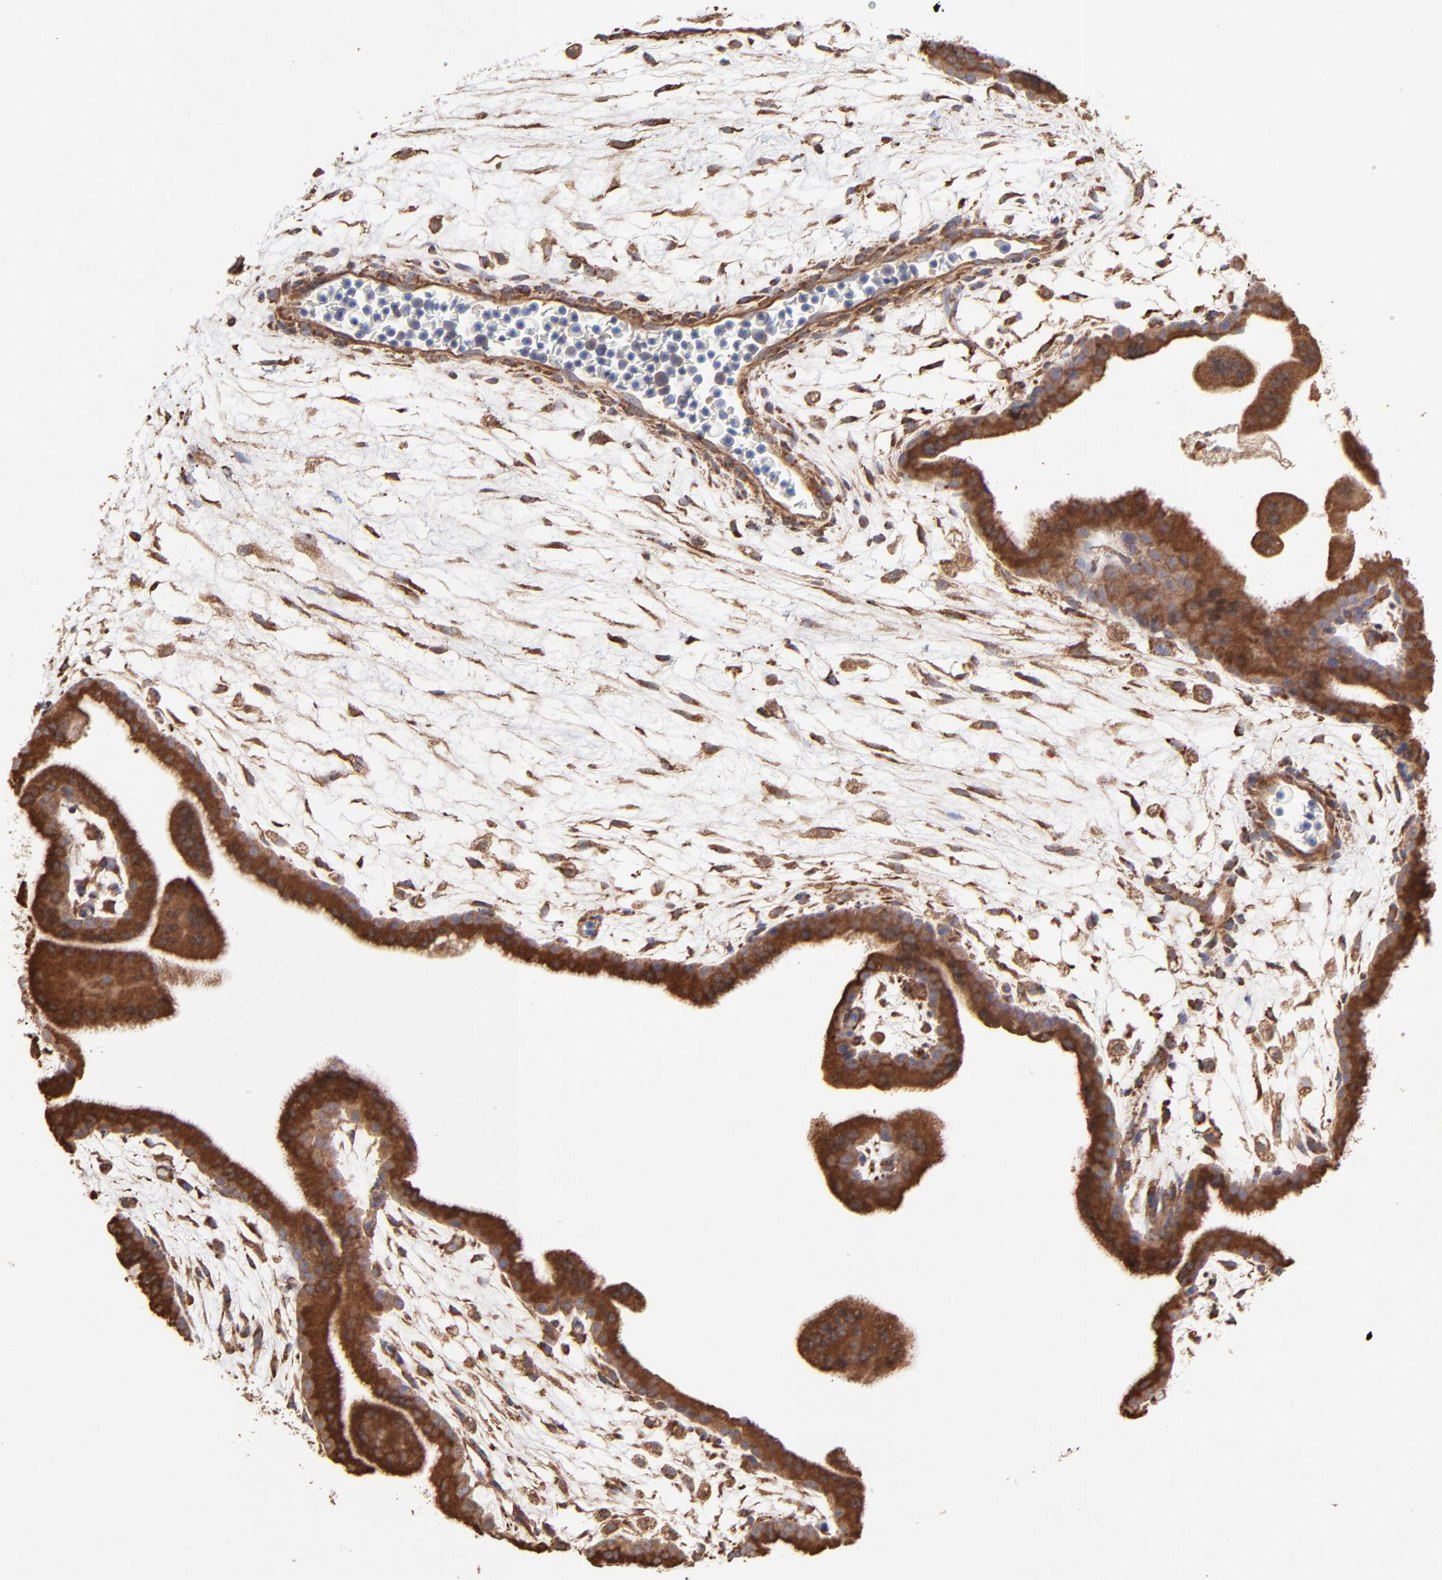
{"staining": {"intensity": "strong", "quantity": ">75%", "location": "nuclear"}, "tissue": "placenta", "cell_type": "Trophoblastic cells", "image_type": "normal", "snomed": [{"axis": "morphology", "description": "Normal tissue, NOS"}, {"axis": "topography", "description": "Placenta"}], "caption": "A photomicrograph of human placenta stained for a protein reveals strong nuclear brown staining in trophoblastic cells. (Stains: DAB in brown, nuclei in blue, Microscopy: brightfield microscopy at high magnification).", "gene": "PFKM", "patient": {"sex": "female", "age": 35}}